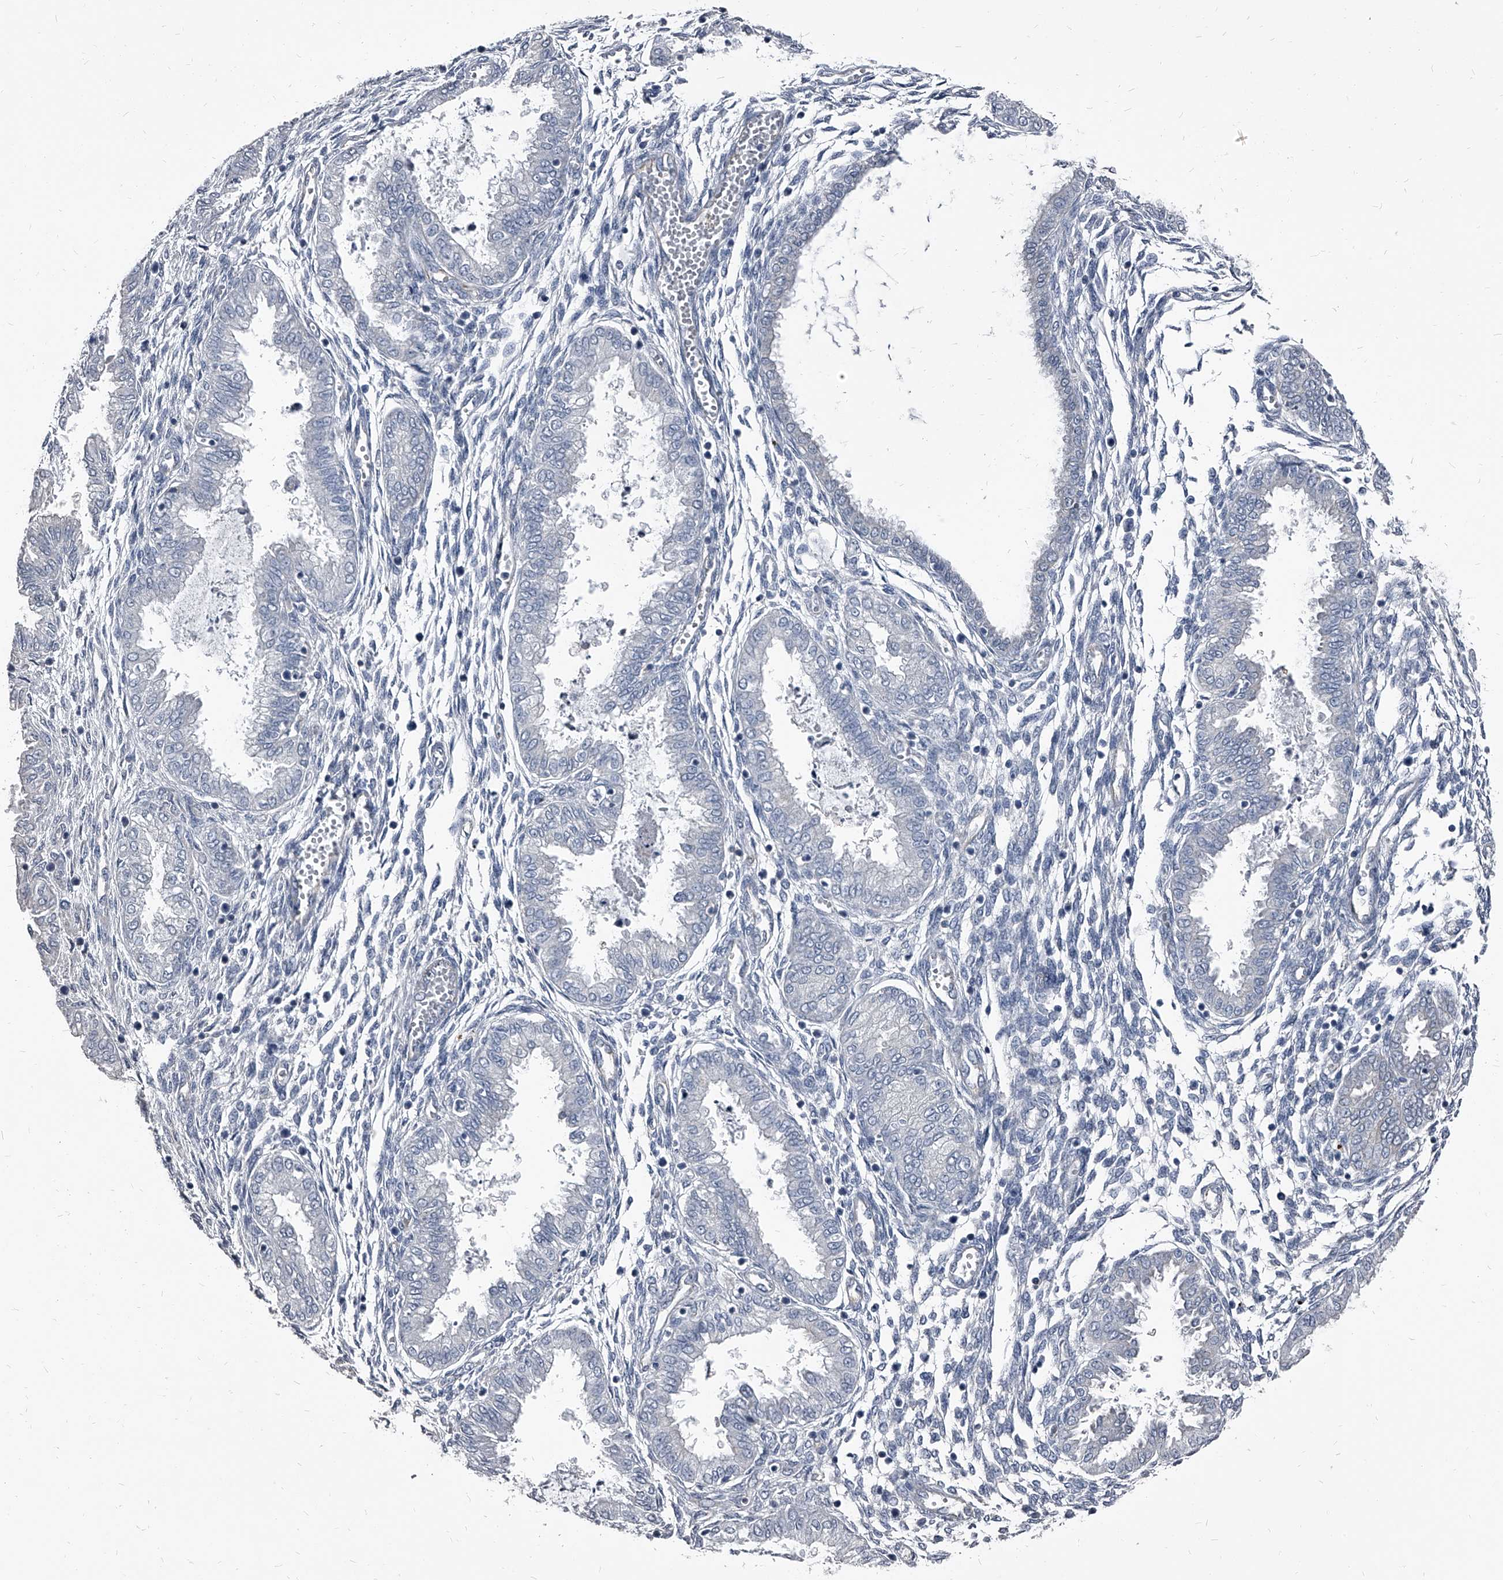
{"staining": {"intensity": "negative", "quantity": "none", "location": "none"}, "tissue": "endometrium", "cell_type": "Cells in endometrial stroma", "image_type": "normal", "snomed": [{"axis": "morphology", "description": "Normal tissue, NOS"}, {"axis": "topography", "description": "Endometrium"}], "caption": "High power microscopy micrograph of an immunohistochemistry (IHC) photomicrograph of unremarkable endometrium, revealing no significant positivity in cells in endometrial stroma.", "gene": "PGLYRP3", "patient": {"sex": "female", "age": 33}}